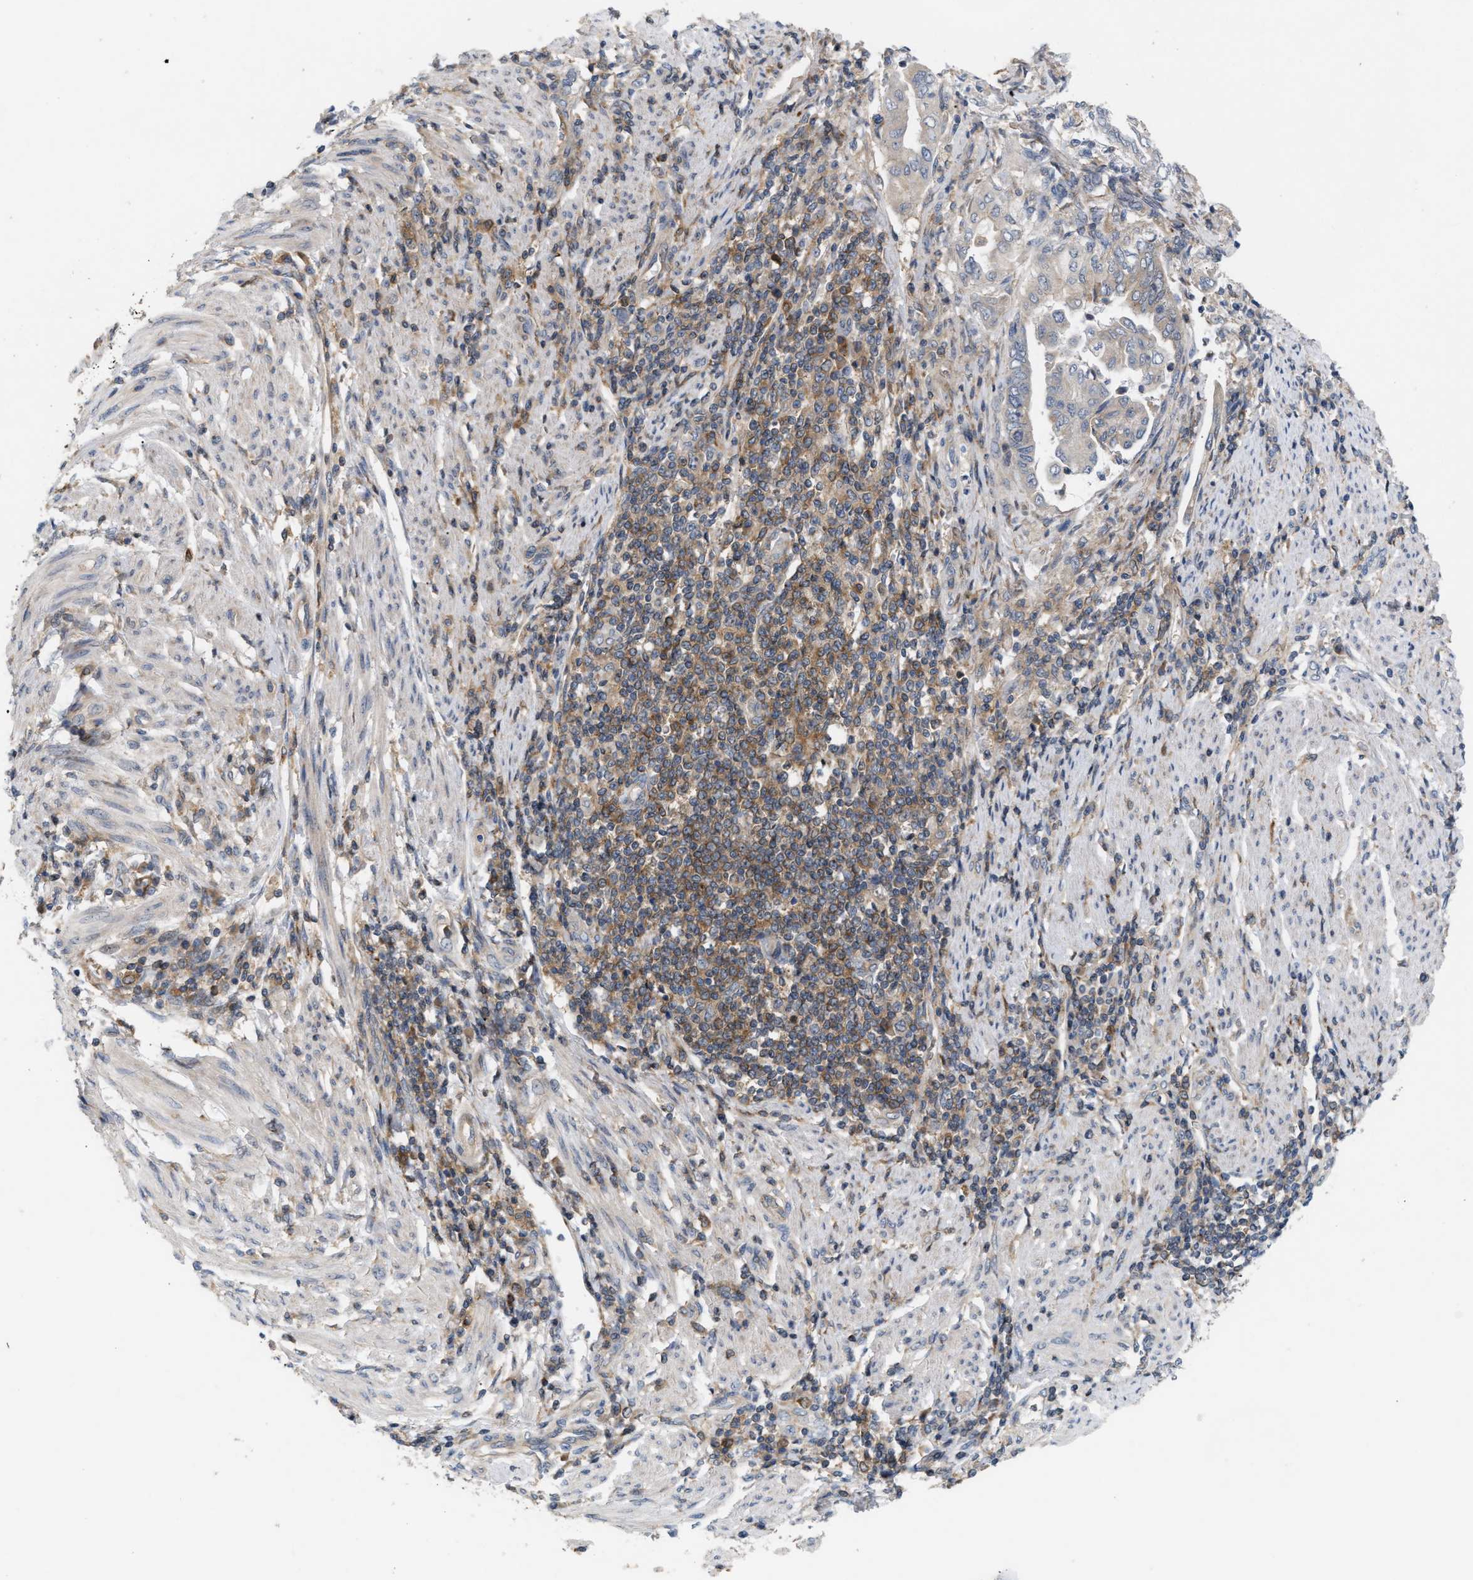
{"staining": {"intensity": "negative", "quantity": "none", "location": "none"}, "tissue": "endometrial cancer", "cell_type": "Tumor cells", "image_type": "cancer", "snomed": [{"axis": "morphology", "description": "Adenocarcinoma, NOS"}, {"axis": "topography", "description": "Uterus"}, {"axis": "topography", "description": "Endometrium"}], "caption": "Tumor cells show no significant protein expression in adenocarcinoma (endometrial).", "gene": "DBNL", "patient": {"sex": "female", "age": 70}}